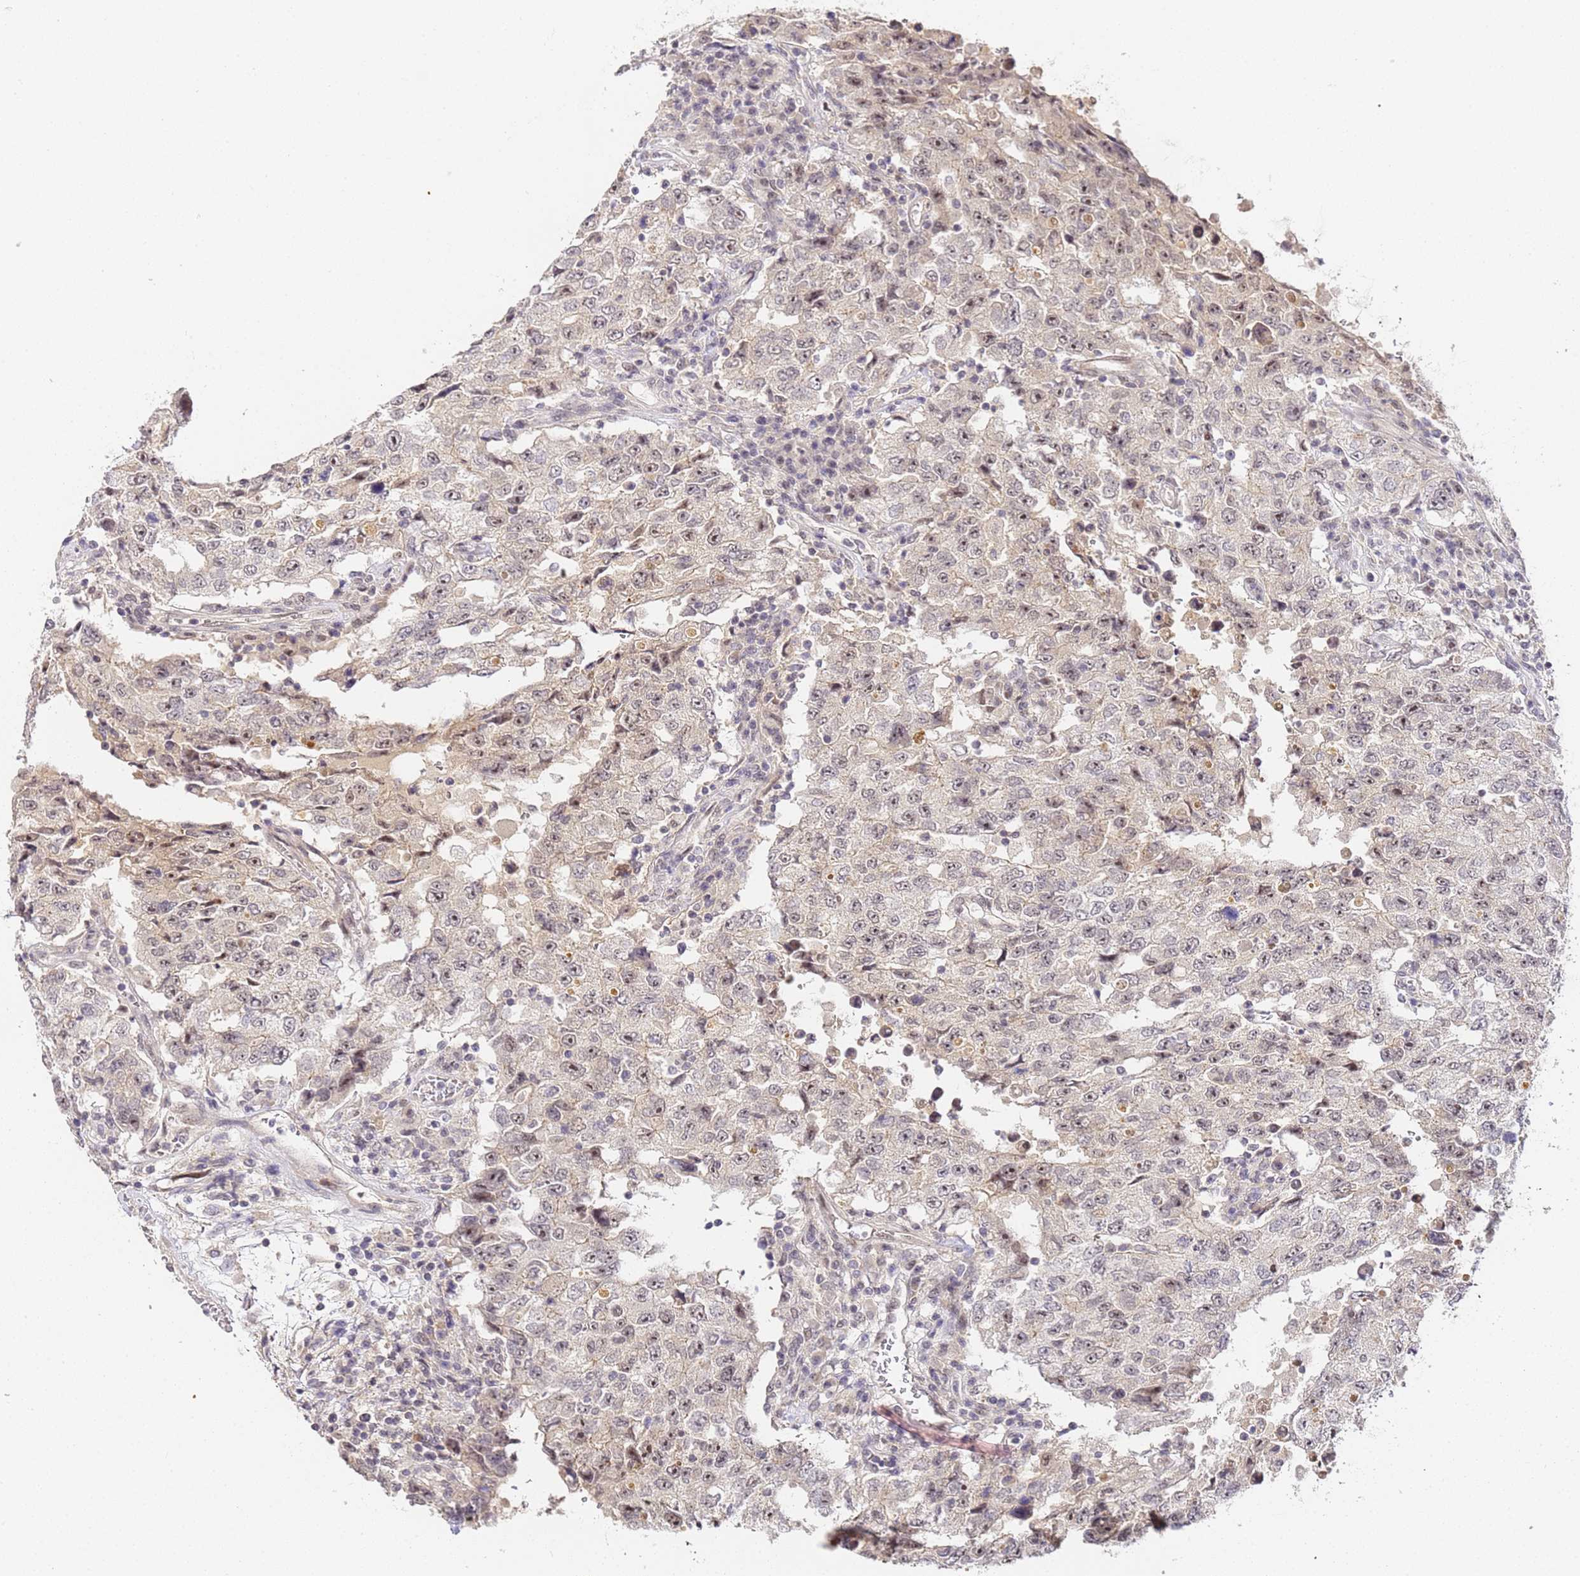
{"staining": {"intensity": "weak", "quantity": "<25%", "location": "nuclear"}, "tissue": "testis cancer", "cell_type": "Tumor cells", "image_type": "cancer", "snomed": [{"axis": "morphology", "description": "Carcinoma, Embryonal, NOS"}, {"axis": "topography", "description": "Testis"}], "caption": "The histopathology image demonstrates no significant expression in tumor cells of embryonal carcinoma (testis).", "gene": "LSM3", "patient": {"sex": "male", "age": 26}}